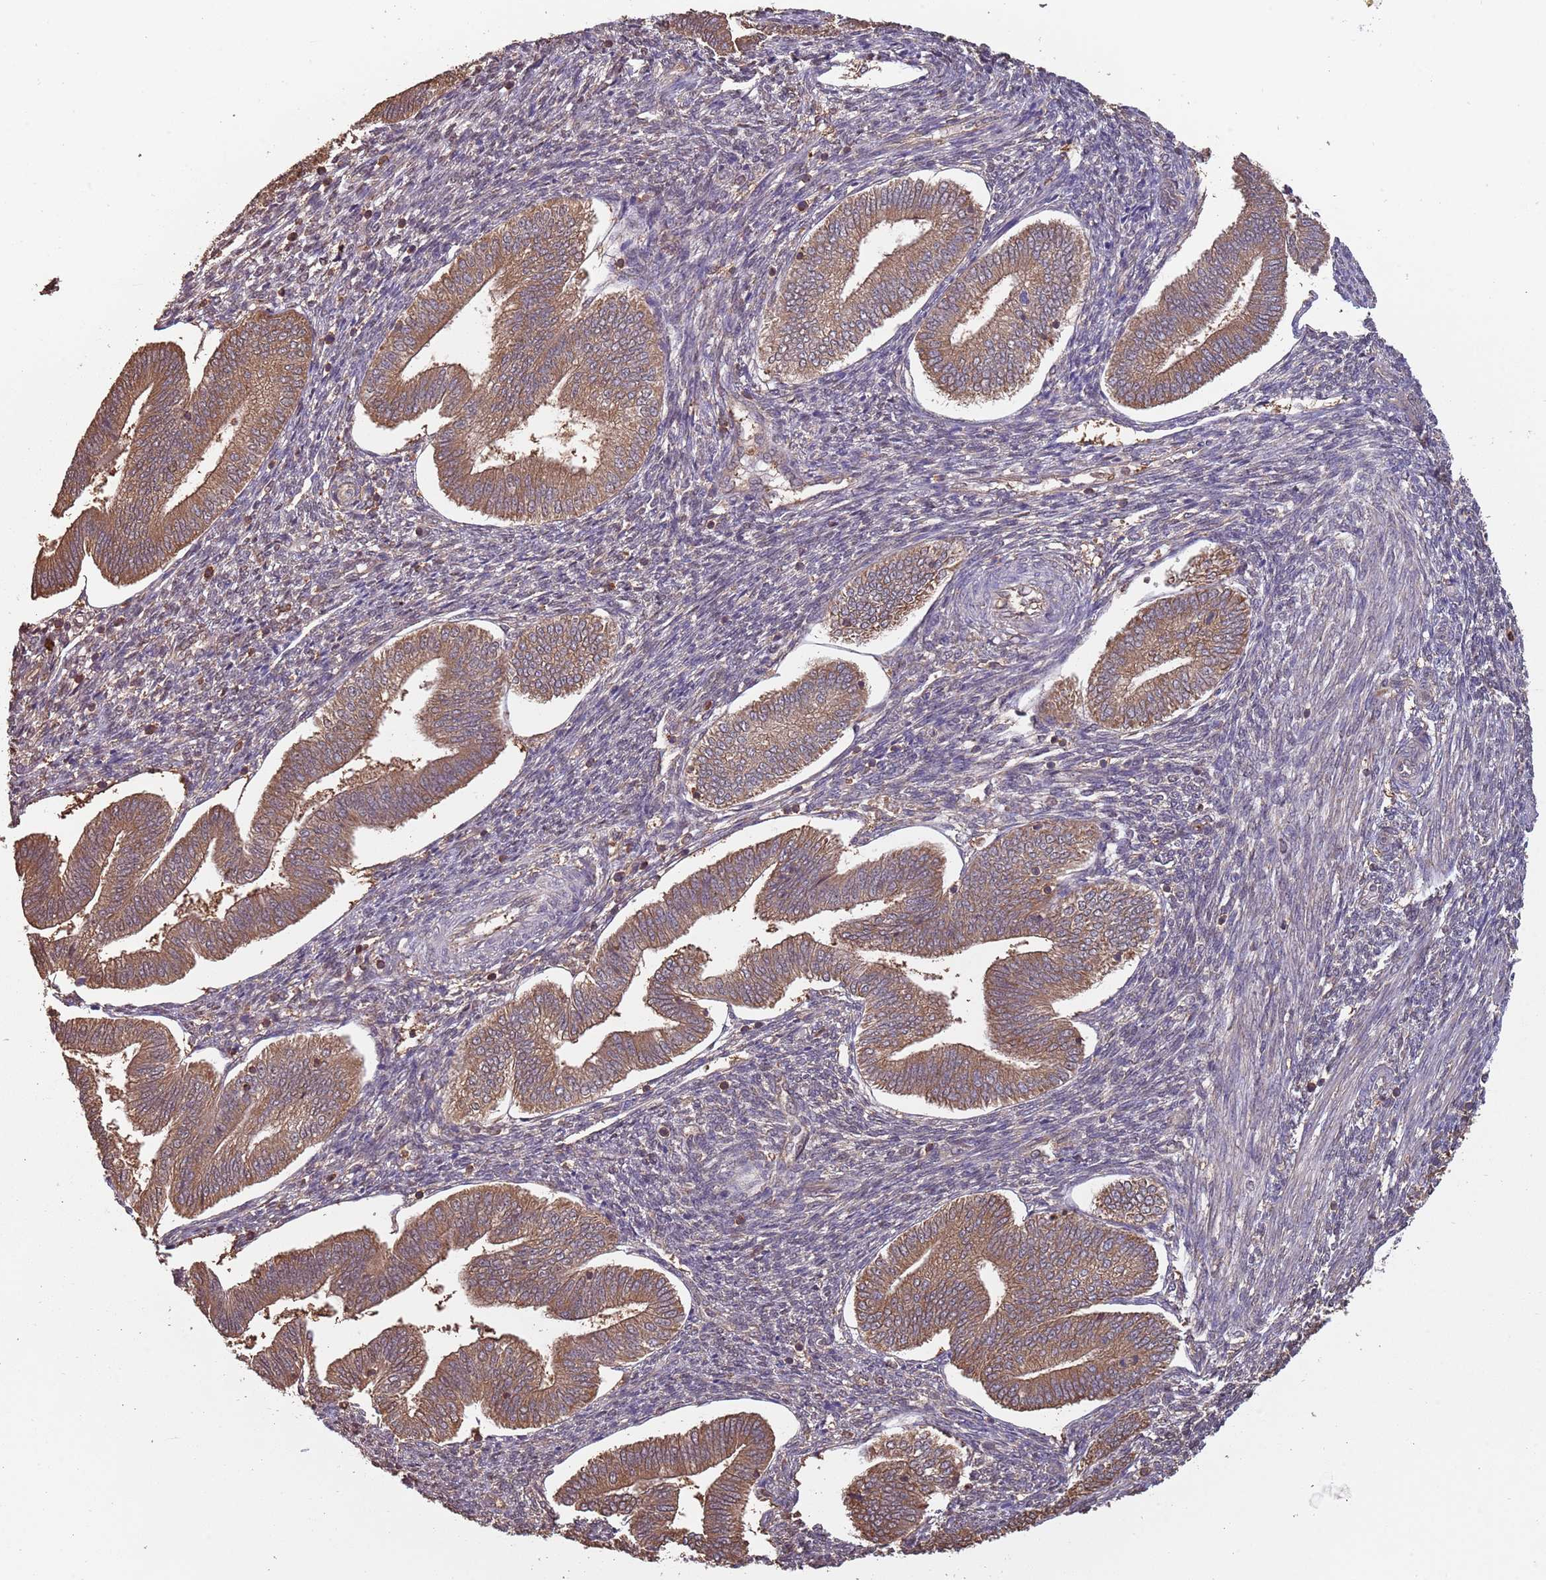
{"staining": {"intensity": "moderate", "quantity": "25%-75%", "location": "cytoplasmic/membranous"}, "tissue": "endometrium", "cell_type": "Cells in endometrial stroma", "image_type": "normal", "snomed": [{"axis": "morphology", "description": "Normal tissue, NOS"}, {"axis": "topography", "description": "Endometrium"}], "caption": "High-magnification brightfield microscopy of normal endometrium stained with DAB (brown) and counterstained with hematoxylin (blue). cells in endometrial stroma exhibit moderate cytoplasmic/membranous expression is seen in approximately25%-75% of cells.", "gene": "COG4", "patient": {"sex": "female", "age": 34}}